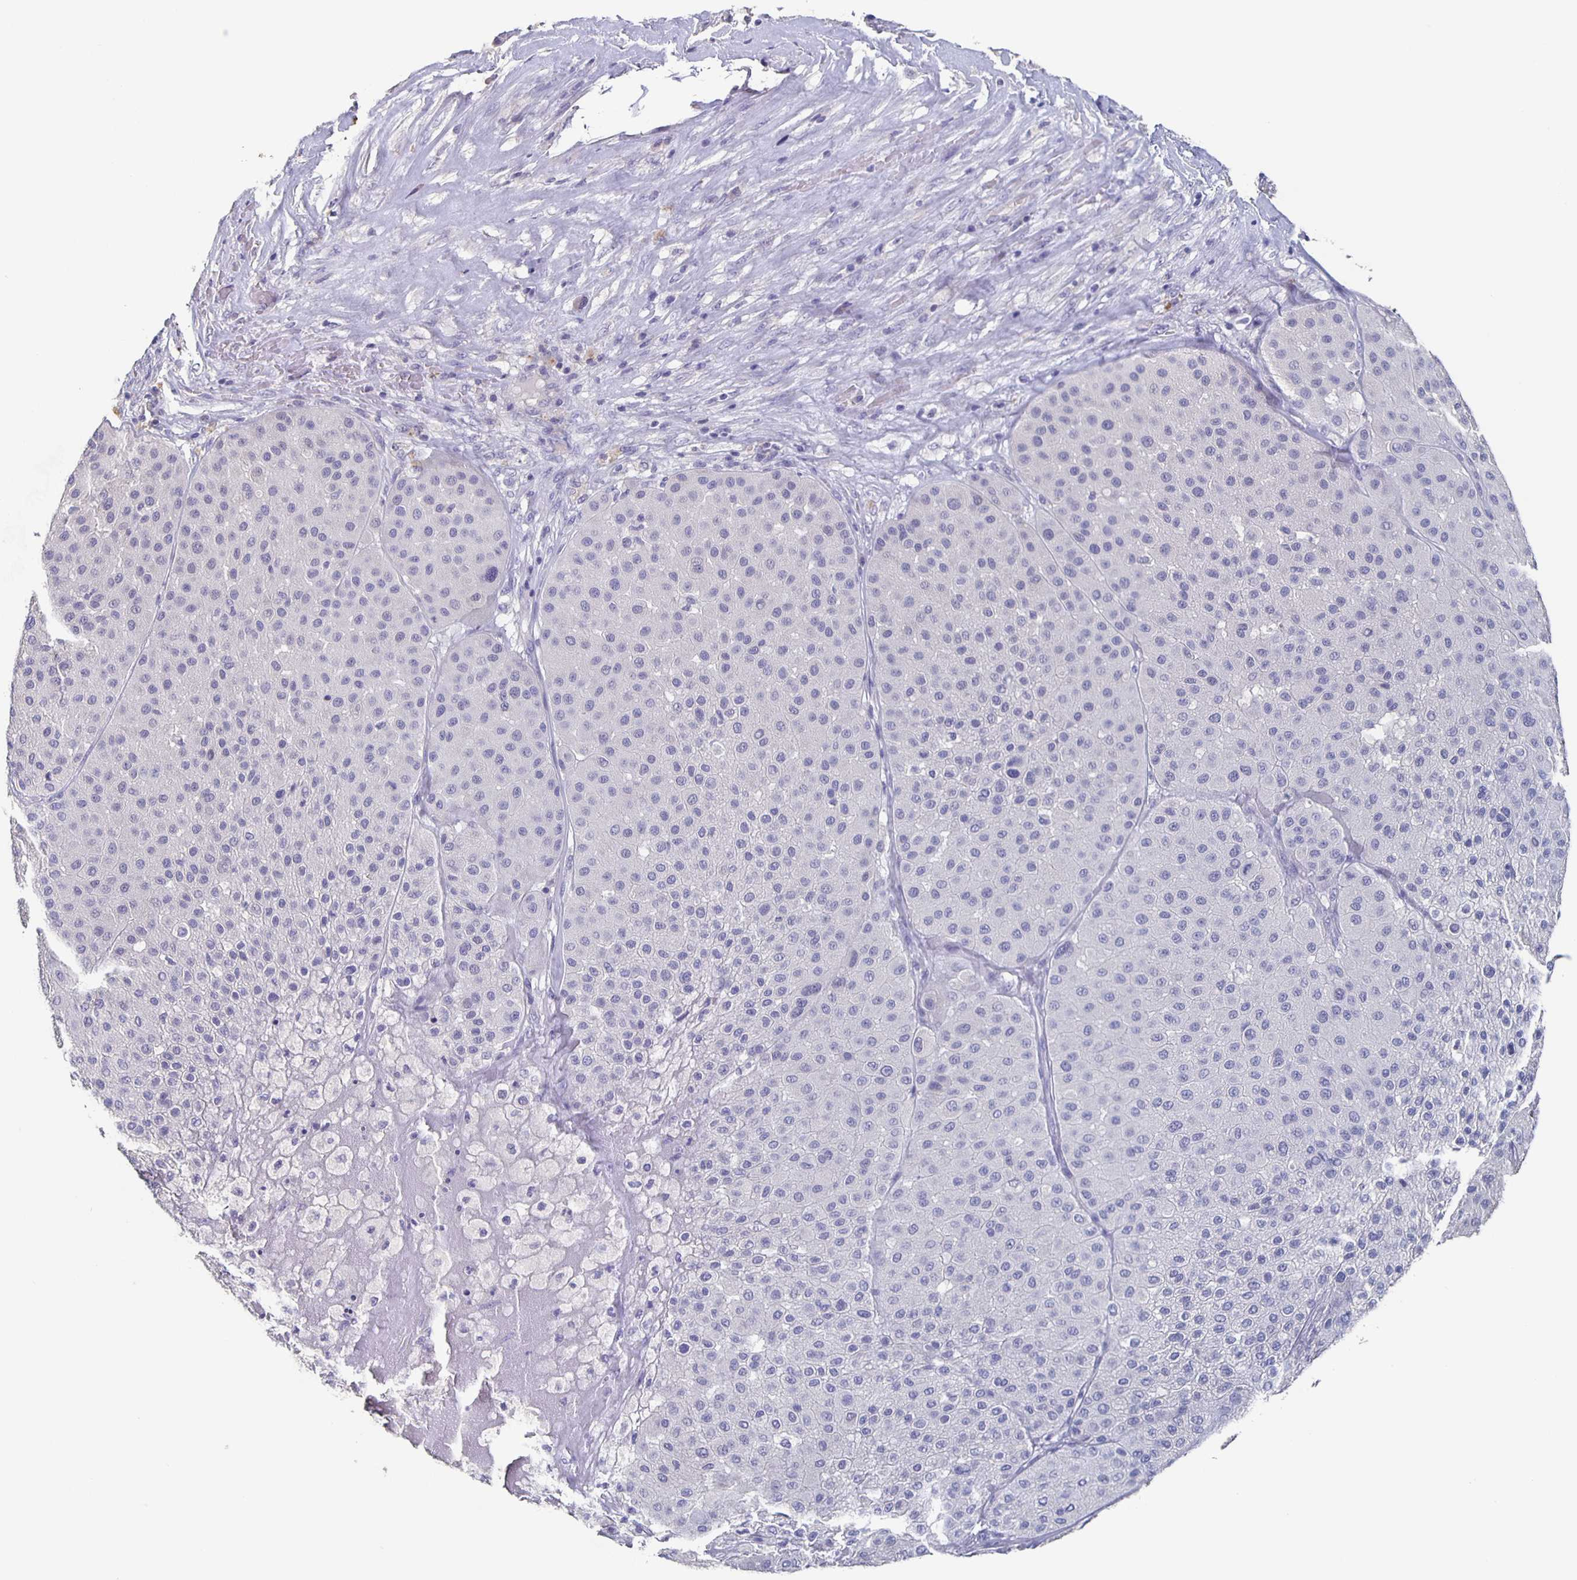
{"staining": {"intensity": "negative", "quantity": "none", "location": "none"}, "tissue": "melanoma", "cell_type": "Tumor cells", "image_type": "cancer", "snomed": [{"axis": "morphology", "description": "Malignant melanoma, Metastatic site"}, {"axis": "topography", "description": "Smooth muscle"}], "caption": "Tumor cells are negative for protein expression in human melanoma.", "gene": "CACNA2D2", "patient": {"sex": "male", "age": 41}}